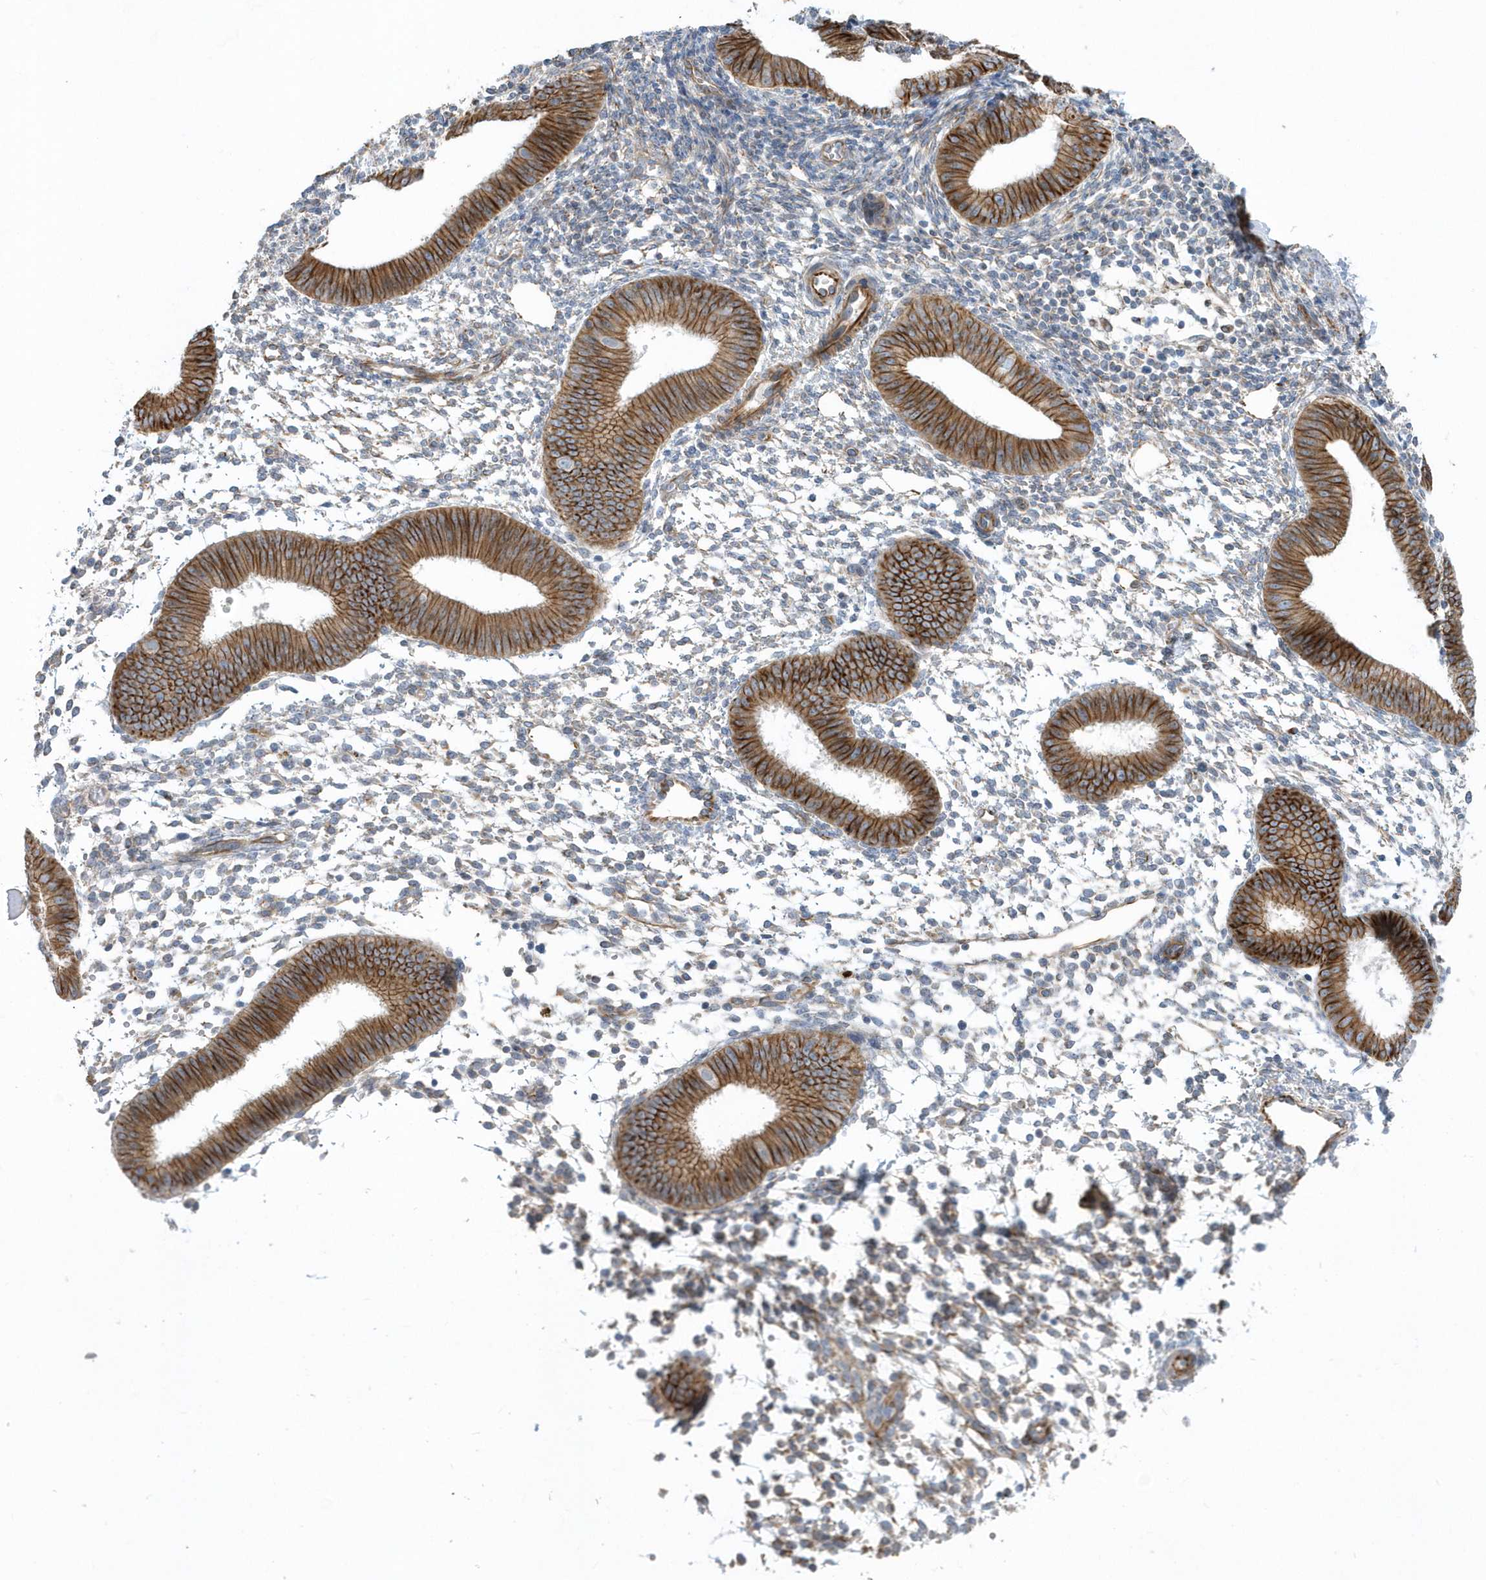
{"staining": {"intensity": "negative", "quantity": "none", "location": "none"}, "tissue": "endometrium", "cell_type": "Cells in endometrial stroma", "image_type": "normal", "snomed": [{"axis": "morphology", "description": "Normal tissue, NOS"}, {"axis": "topography", "description": "Uterus"}, {"axis": "topography", "description": "Endometrium"}], "caption": "IHC histopathology image of unremarkable endometrium: endometrium stained with DAB (3,3'-diaminobenzidine) exhibits no significant protein positivity in cells in endometrial stroma. (Immunohistochemistry (ihc), brightfield microscopy, high magnification).", "gene": "RAB17", "patient": {"sex": "female", "age": 48}}